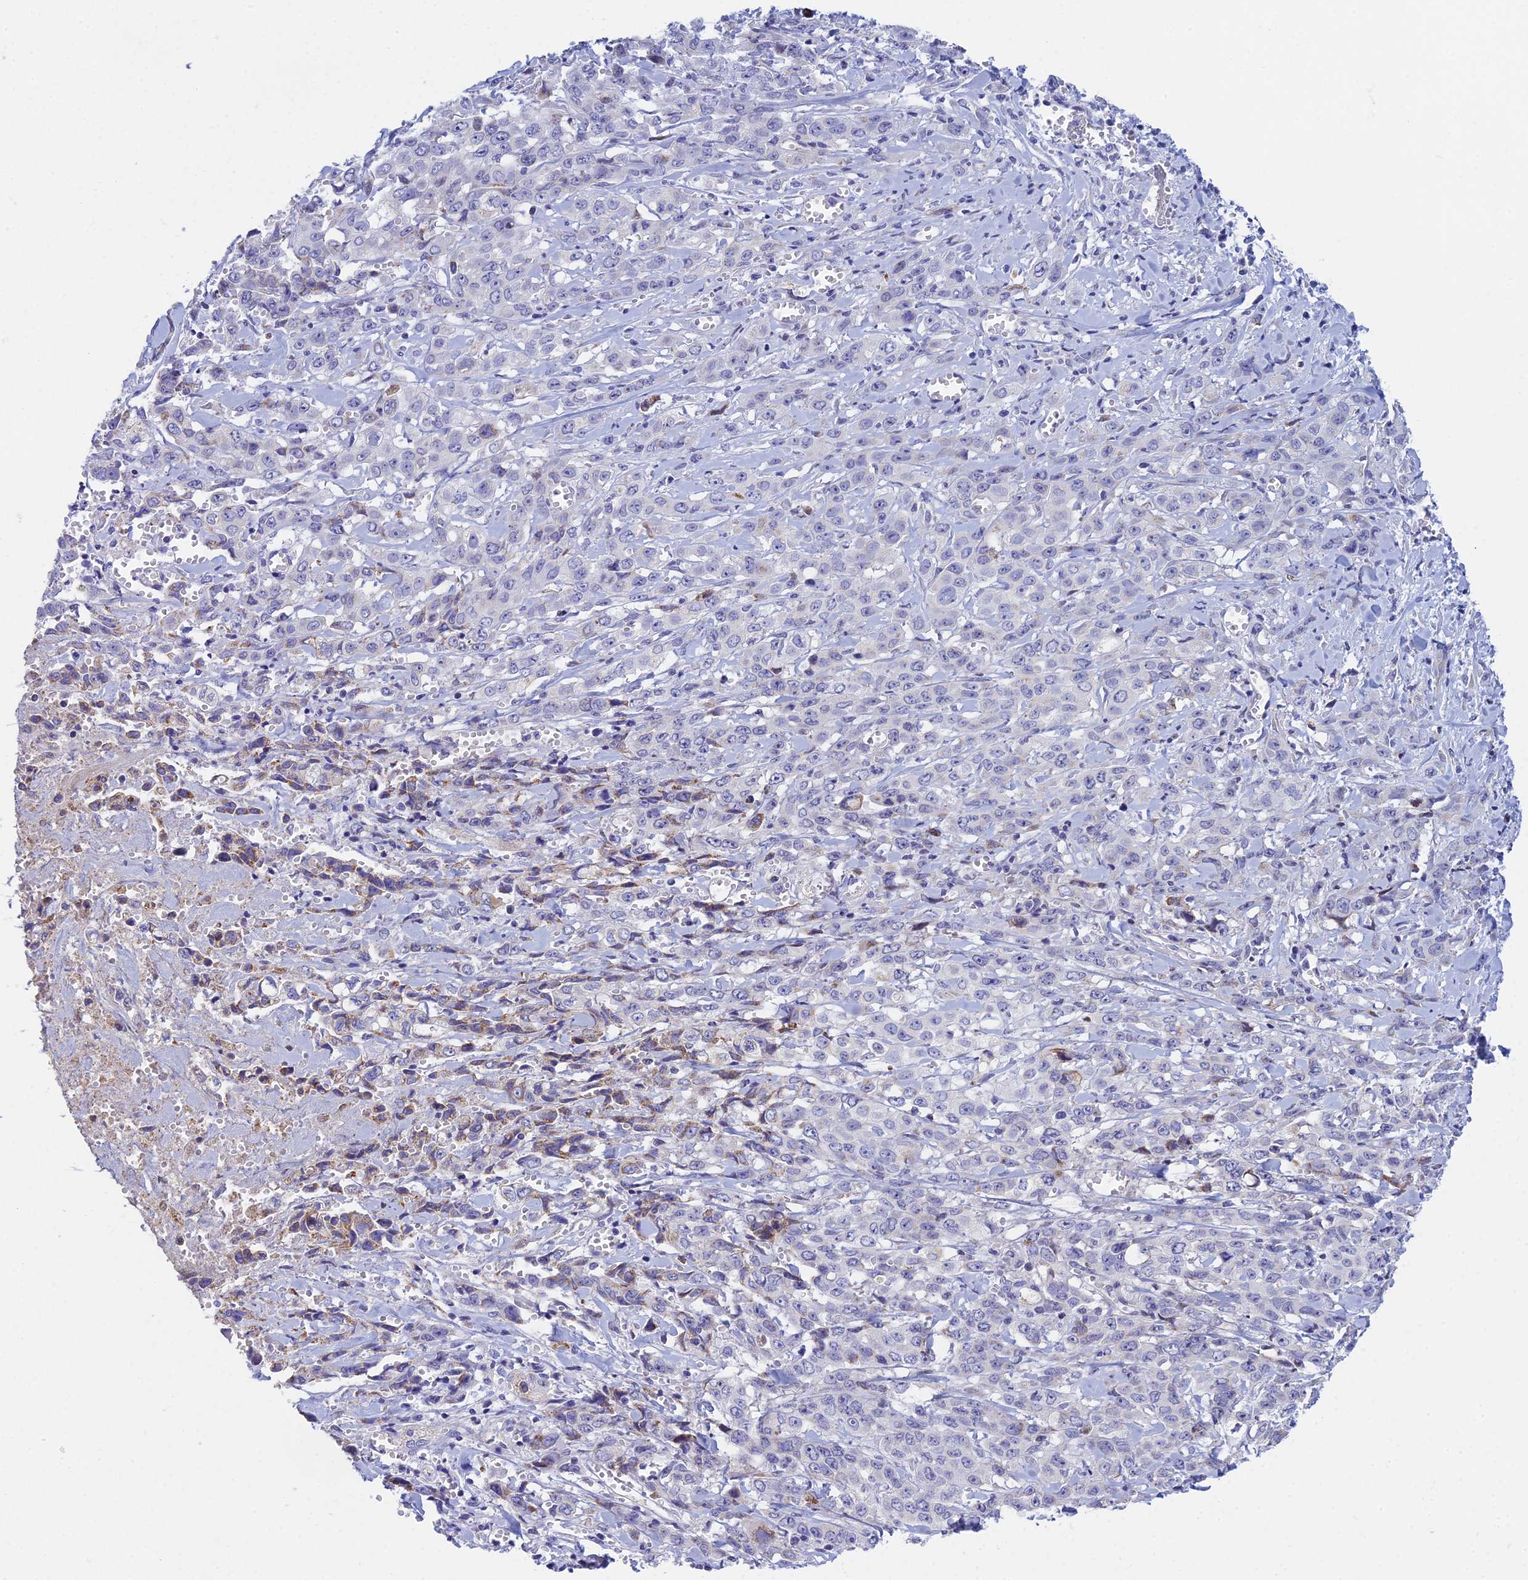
{"staining": {"intensity": "negative", "quantity": "none", "location": "none"}, "tissue": "stomach cancer", "cell_type": "Tumor cells", "image_type": "cancer", "snomed": [{"axis": "morphology", "description": "Adenocarcinoma, NOS"}, {"axis": "topography", "description": "Stomach, upper"}], "caption": "Tumor cells show no significant positivity in stomach adenocarcinoma.", "gene": "PRR13", "patient": {"sex": "male", "age": 62}}